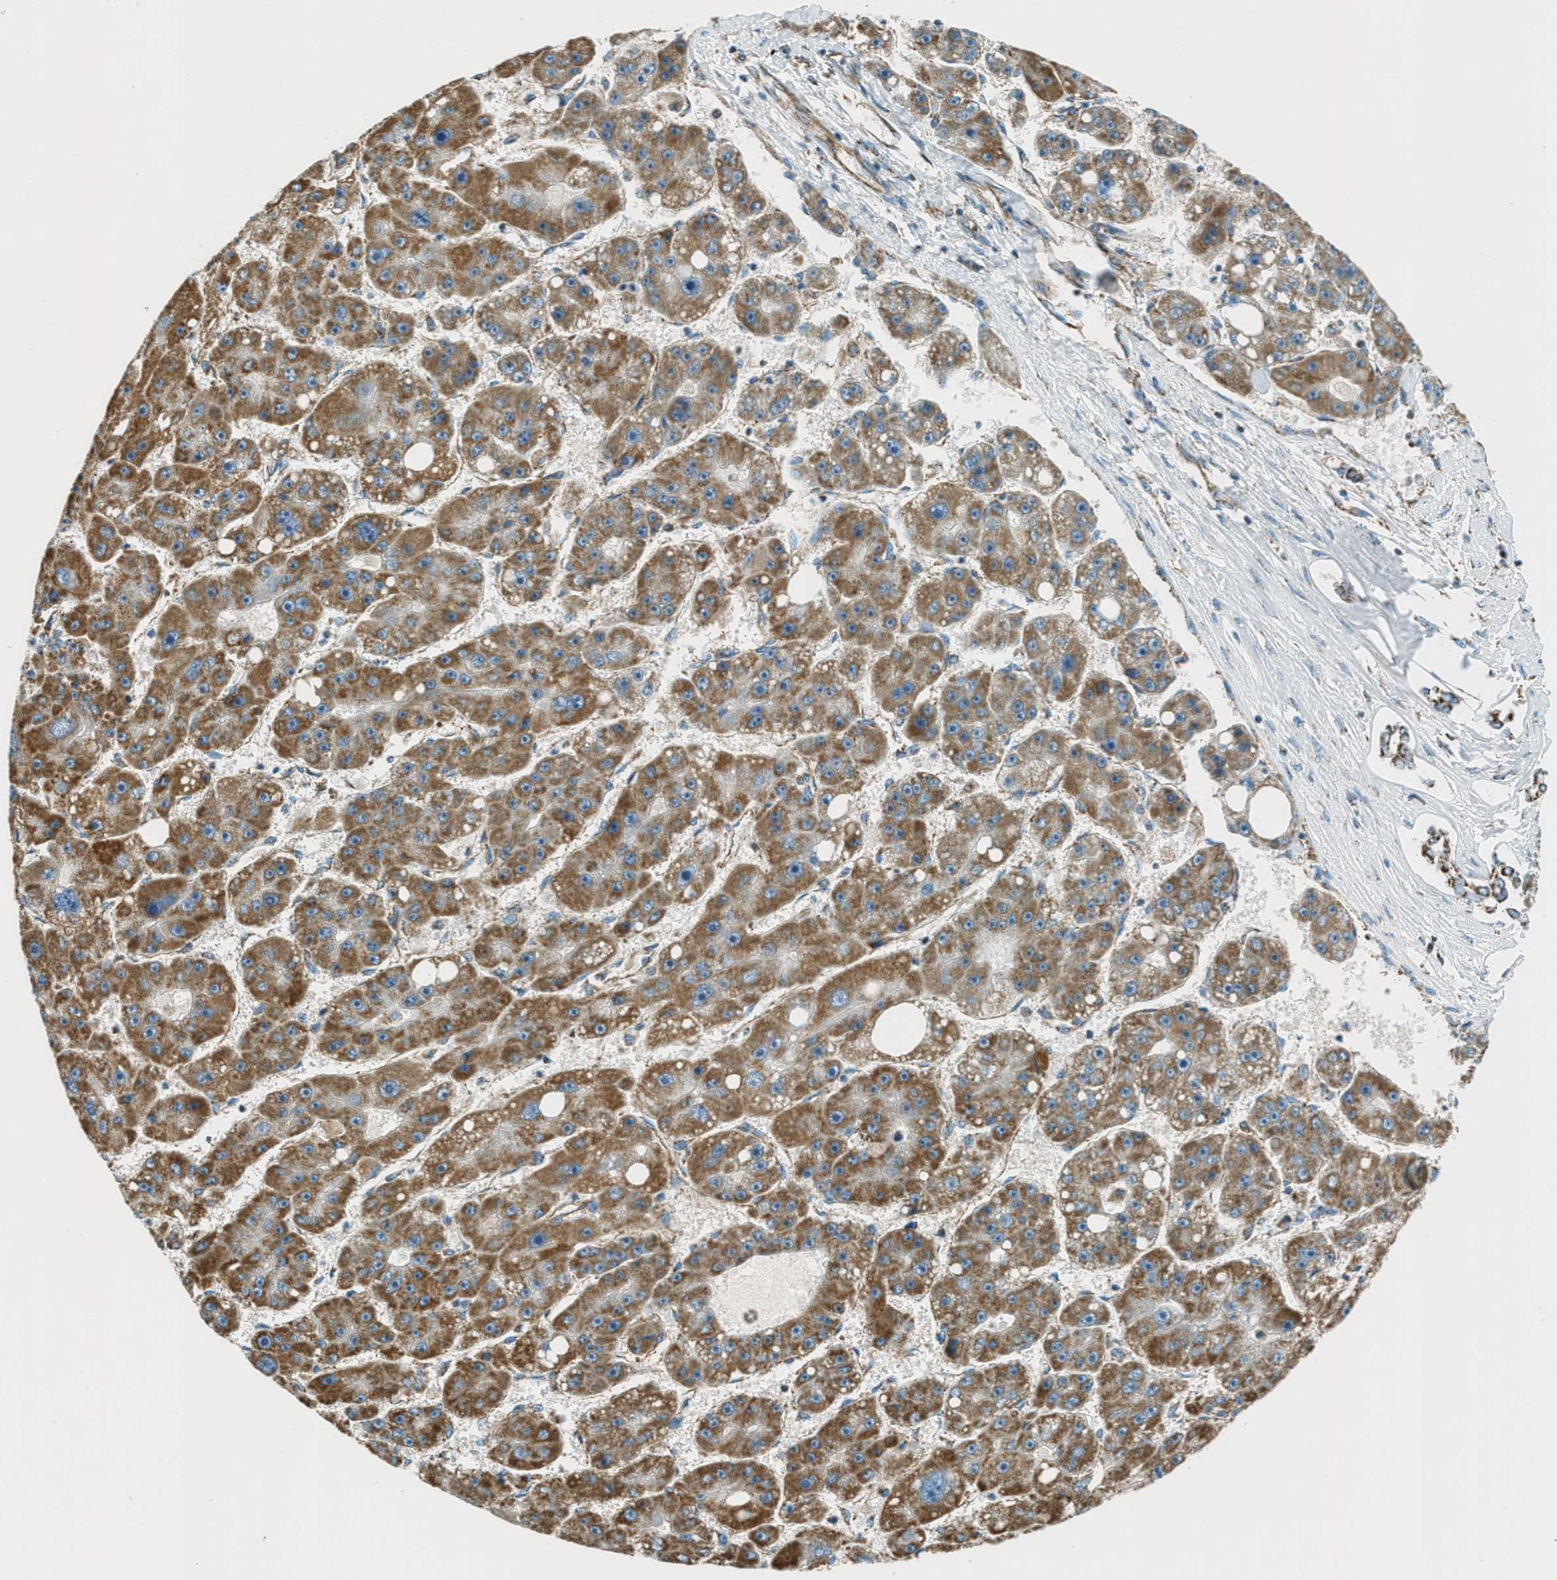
{"staining": {"intensity": "moderate", "quantity": ">75%", "location": "cytoplasmic/membranous"}, "tissue": "liver cancer", "cell_type": "Tumor cells", "image_type": "cancer", "snomed": [{"axis": "morphology", "description": "Carcinoma, Hepatocellular, NOS"}, {"axis": "topography", "description": "Liver"}], "caption": "Approximately >75% of tumor cells in liver cancer show moderate cytoplasmic/membranous protein positivity as visualized by brown immunohistochemical staining.", "gene": "CHST15", "patient": {"sex": "female", "age": 61}}